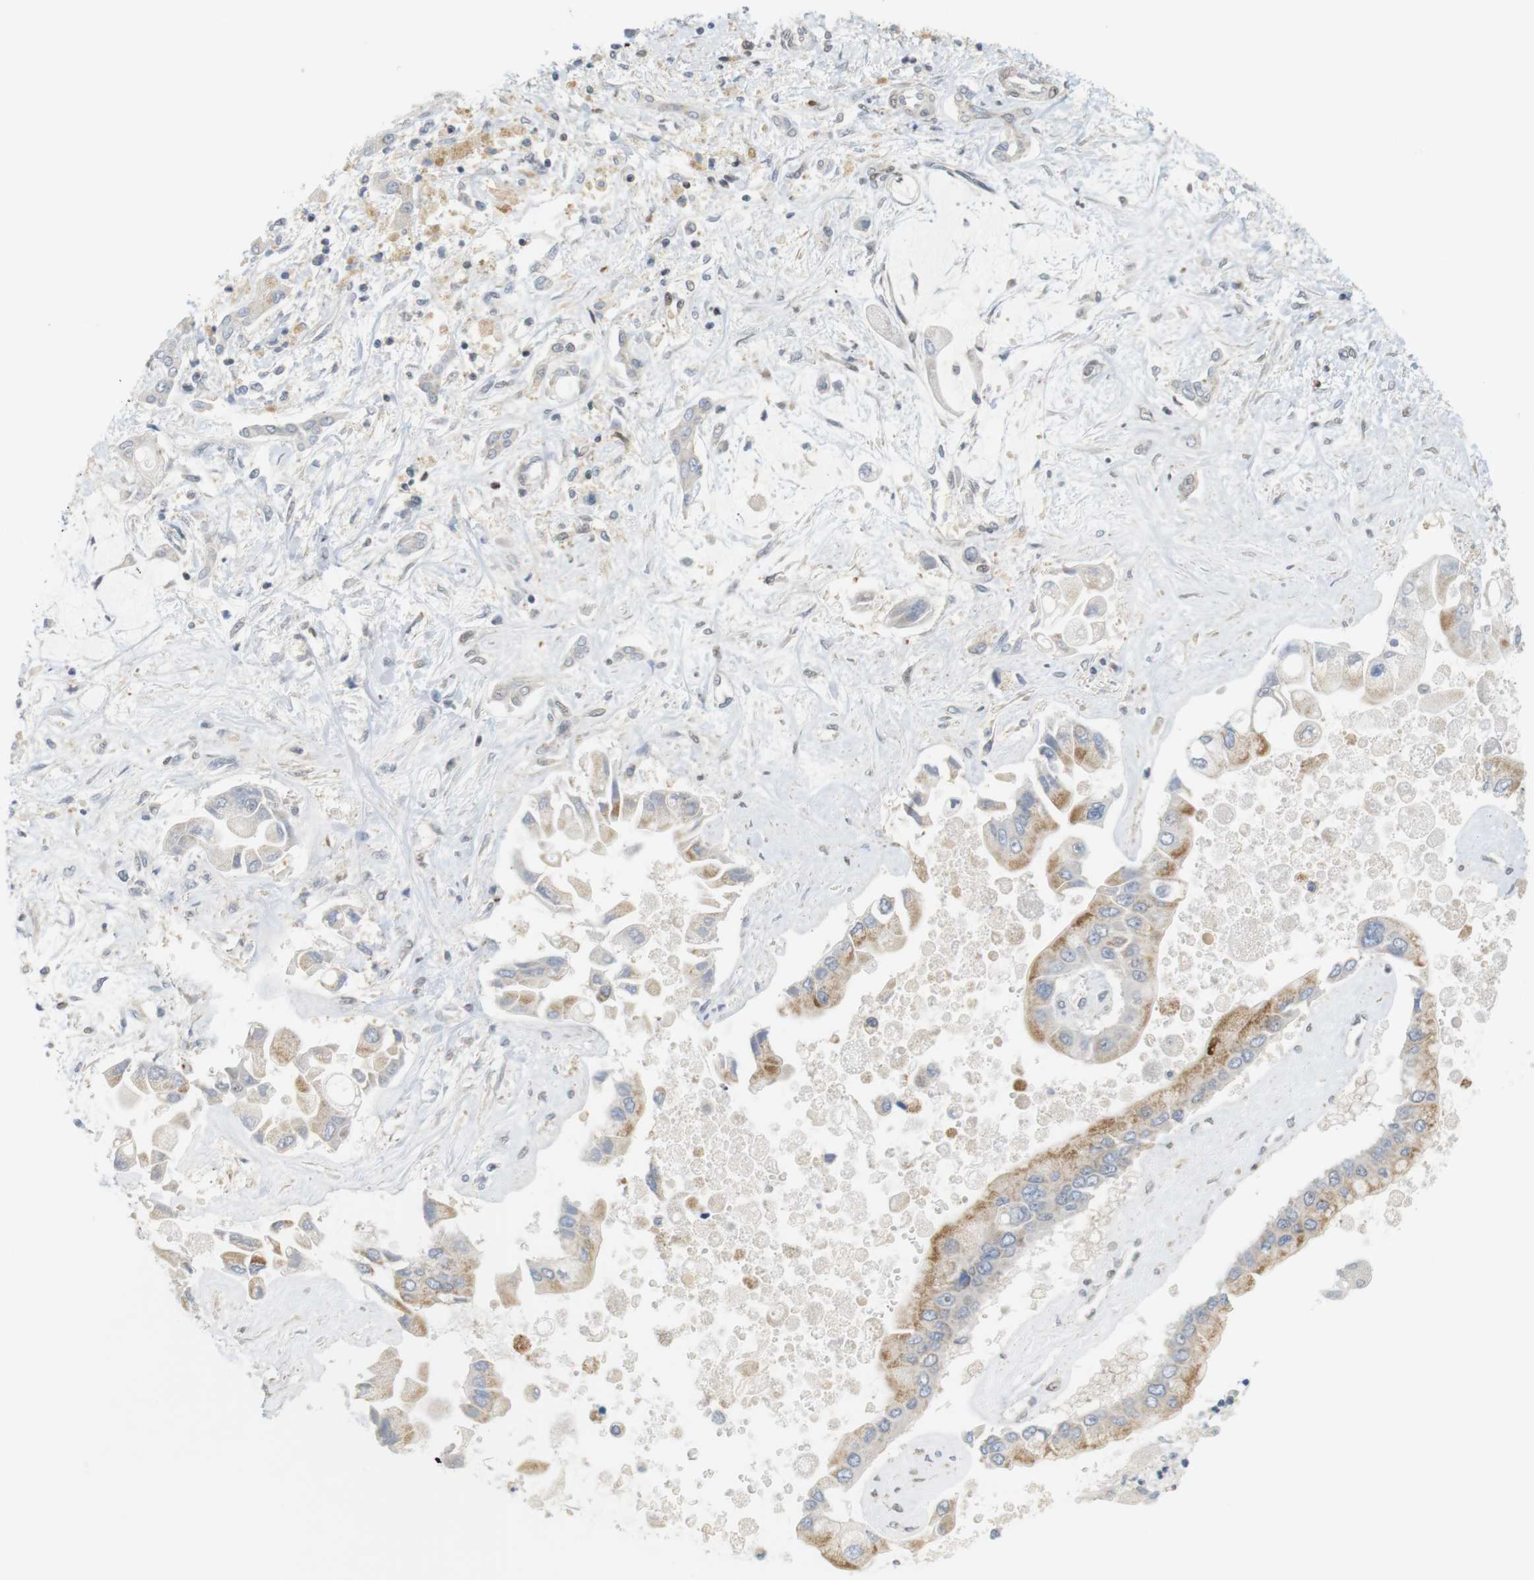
{"staining": {"intensity": "moderate", "quantity": ">75%", "location": "cytoplasmic/membranous"}, "tissue": "liver cancer", "cell_type": "Tumor cells", "image_type": "cancer", "snomed": [{"axis": "morphology", "description": "Cholangiocarcinoma"}, {"axis": "topography", "description": "Liver"}], "caption": "Brown immunohistochemical staining in cholangiocarcinoma (liver) exhibits moderate cytoplasmic/membranous positivity in approximately >75% of tumor cells.", "gene": "BRD4", "patient": {"sex": "male", "age": 50}}